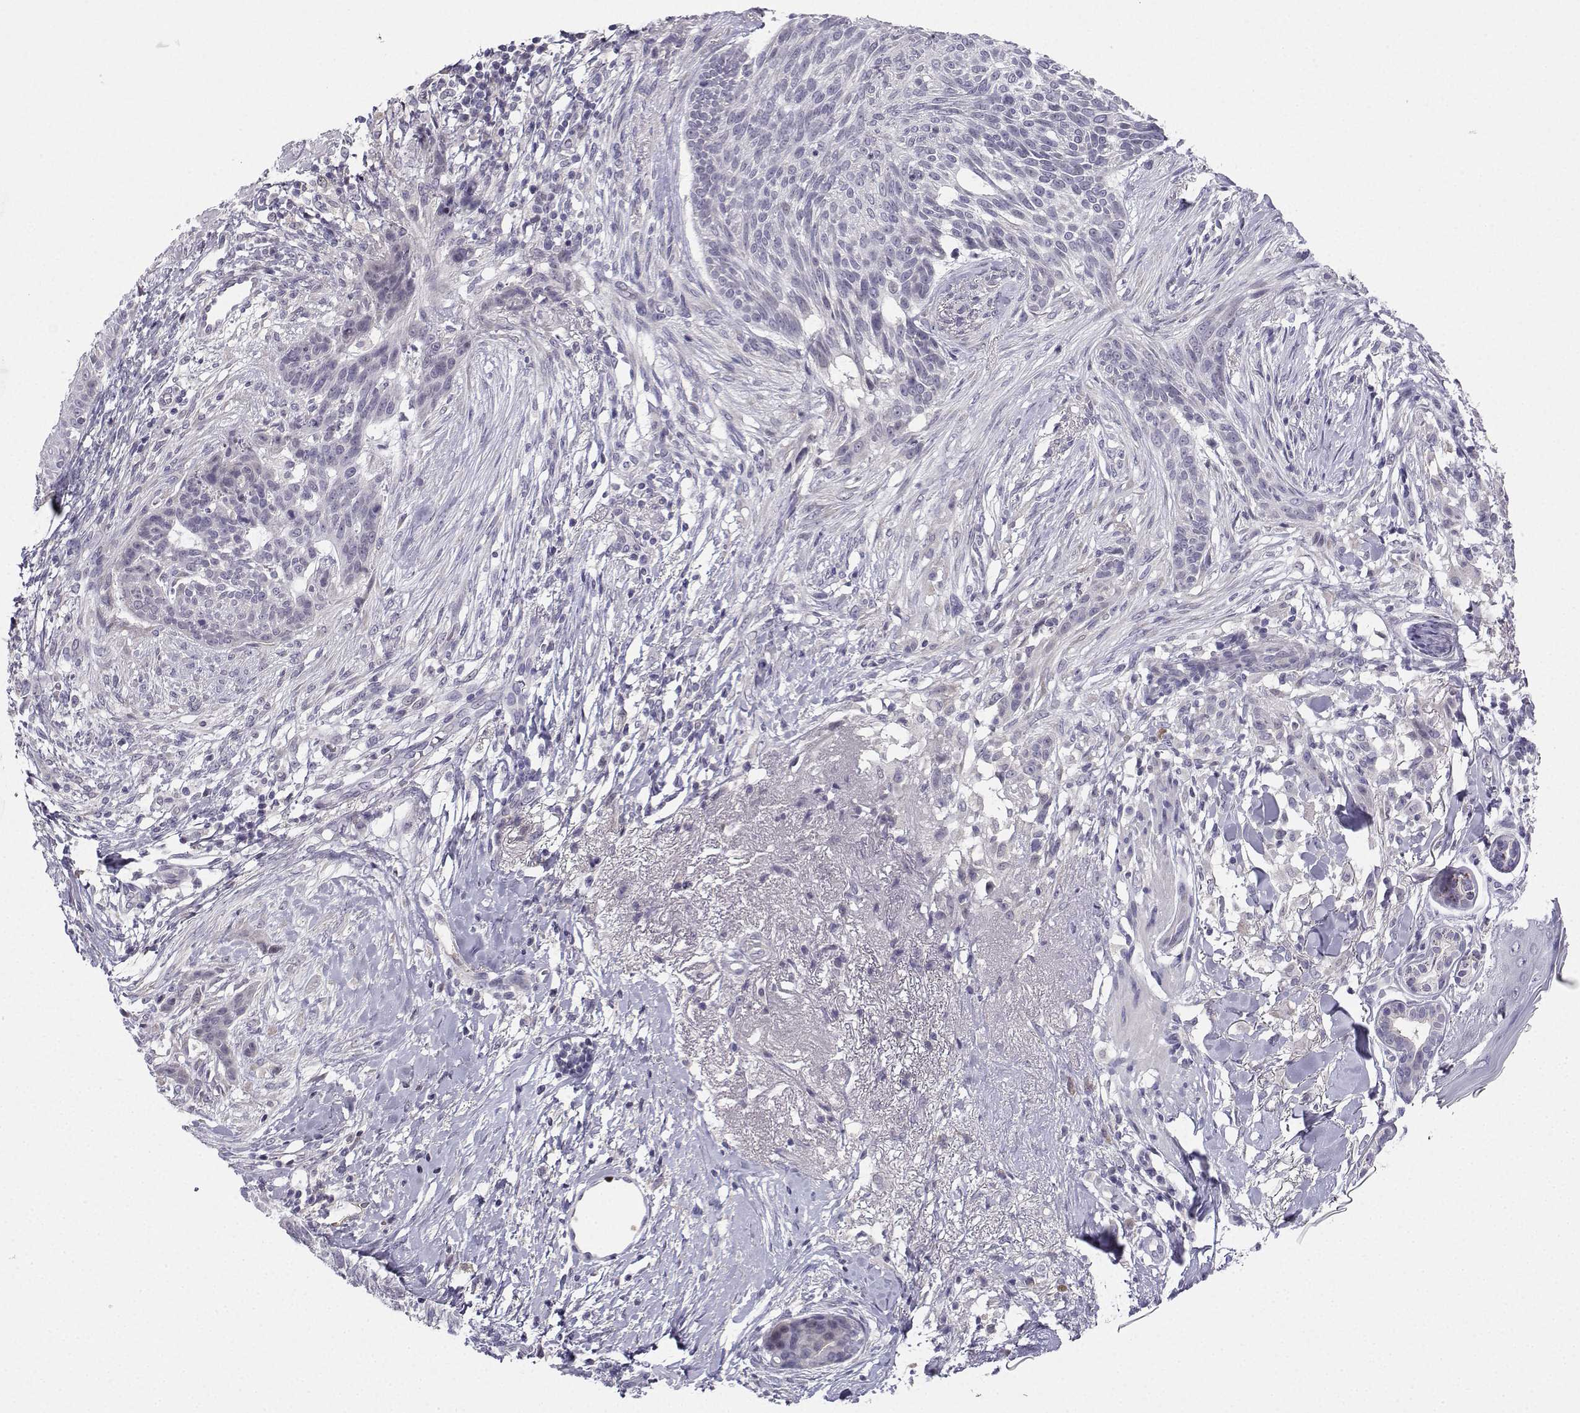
{"staining": {"intensity": "negative", "quantity": "none", "location": "none"}, "tissue": "skin cancer", "cell_type": "Tumor cells", "image_type": "cancer", "snomed": [{"axis": "morphology", "description": "Normal tissue, NOS"}, {"axis": "morphology", "description": "Basal cell carcinoma"}, {"axis": "topography", "description": "Skin"}], "caption": "Immunohistochemistry (IHC) micrograph of human skin basal cell carcinoma stained for a protein (brown), which exhibits no expression in tumor cells. (DAB (3,3'-diaminobenzidine) IHC, high magnification).", "gene": "CALY", "patient": {"sex": "male", "age": 84}}